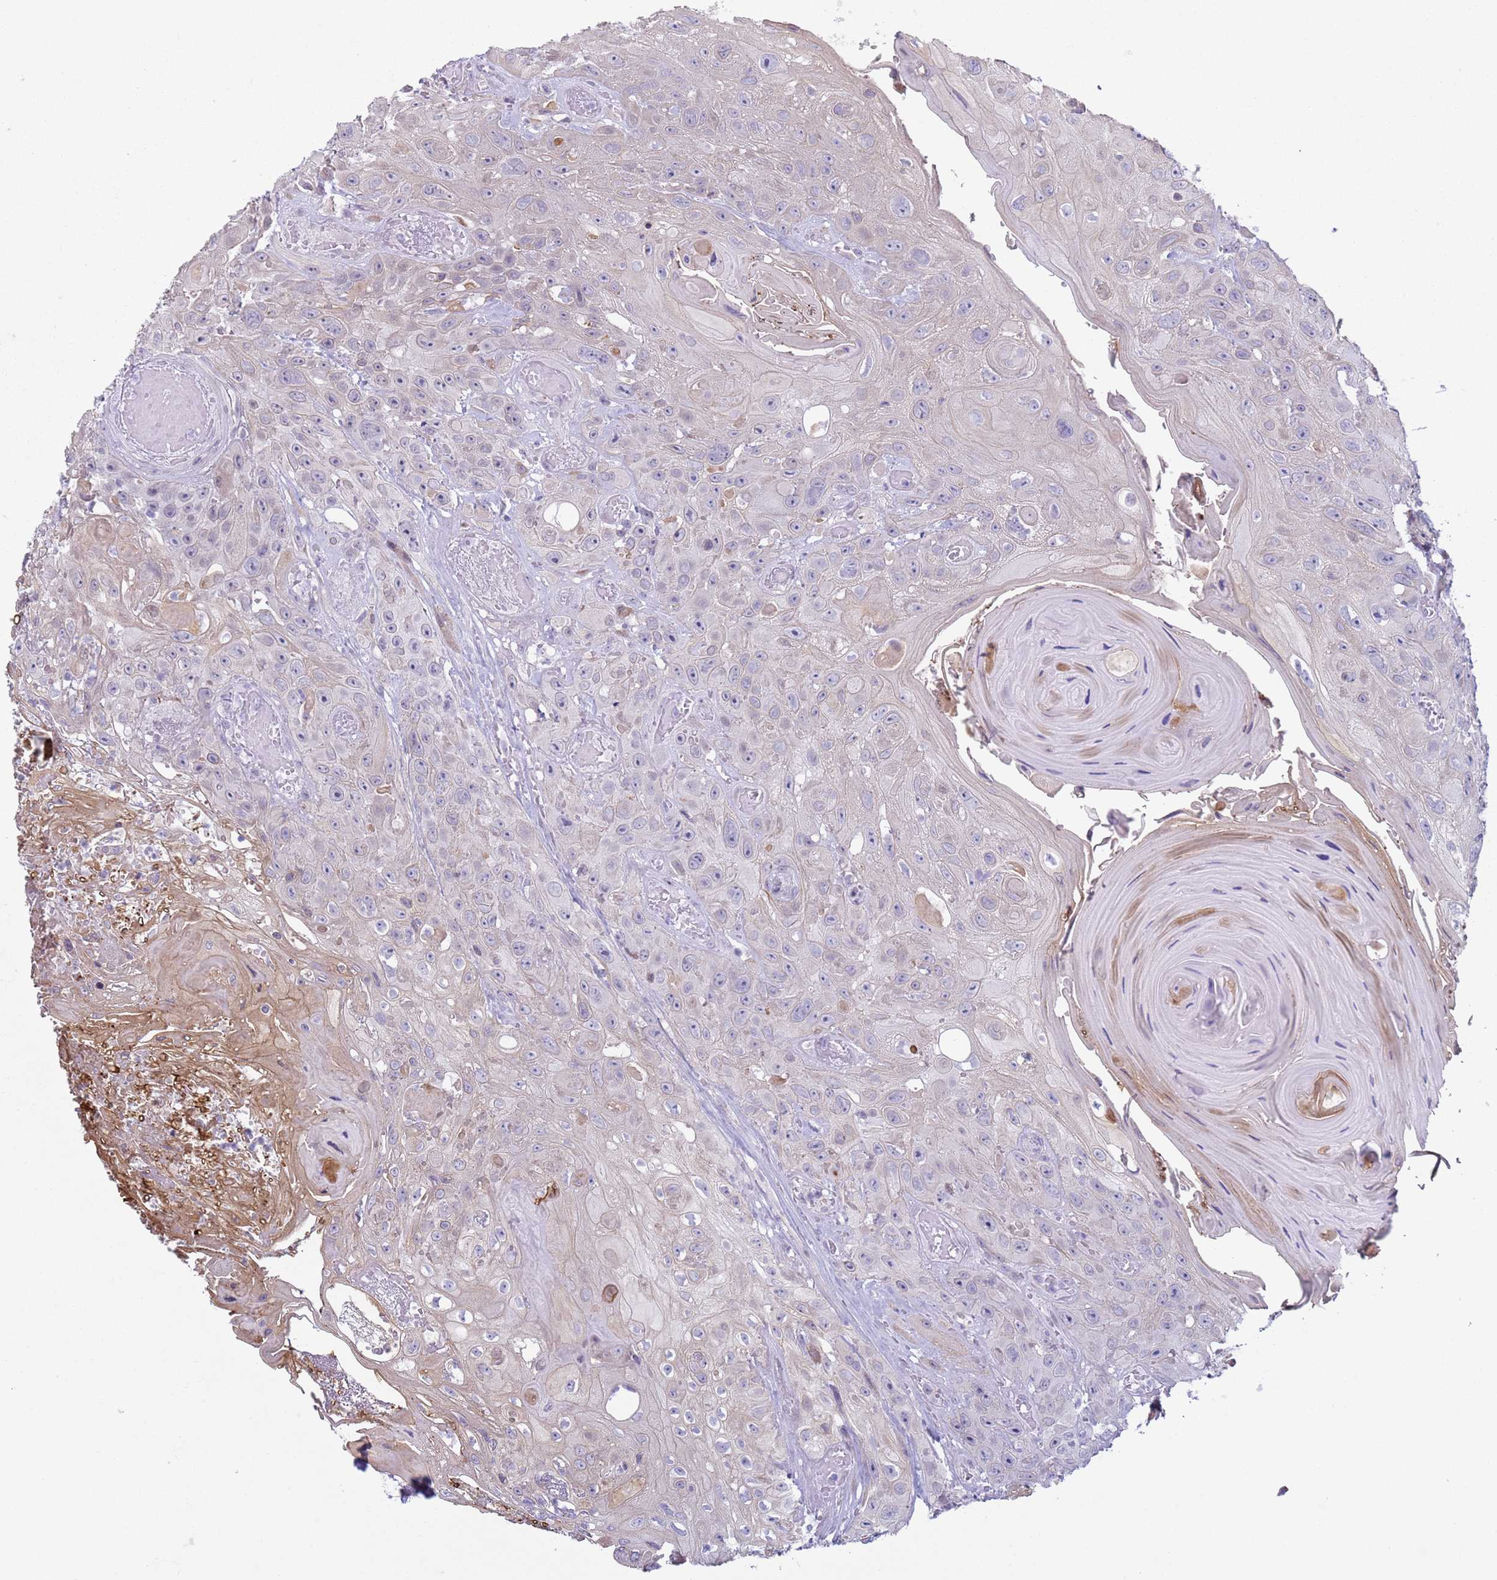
{"staining": {"intensity": "negative", "quantity": "none", "location": "none"}, "tissue": "head and neck cancer", "cell_type": "Tumor cells", "image_type": "cancer", "snomed": [{"axis": "morphology", "description": "Squamous cell carcinoma, NOS"}, {"axis": "topography", "description": "Head-Neck"}], "caption": "Tumor cells show no significant positivity in head and neck cancer.", "gene": "NPAP1", "patient": {"sex": "female", "age": 59}}